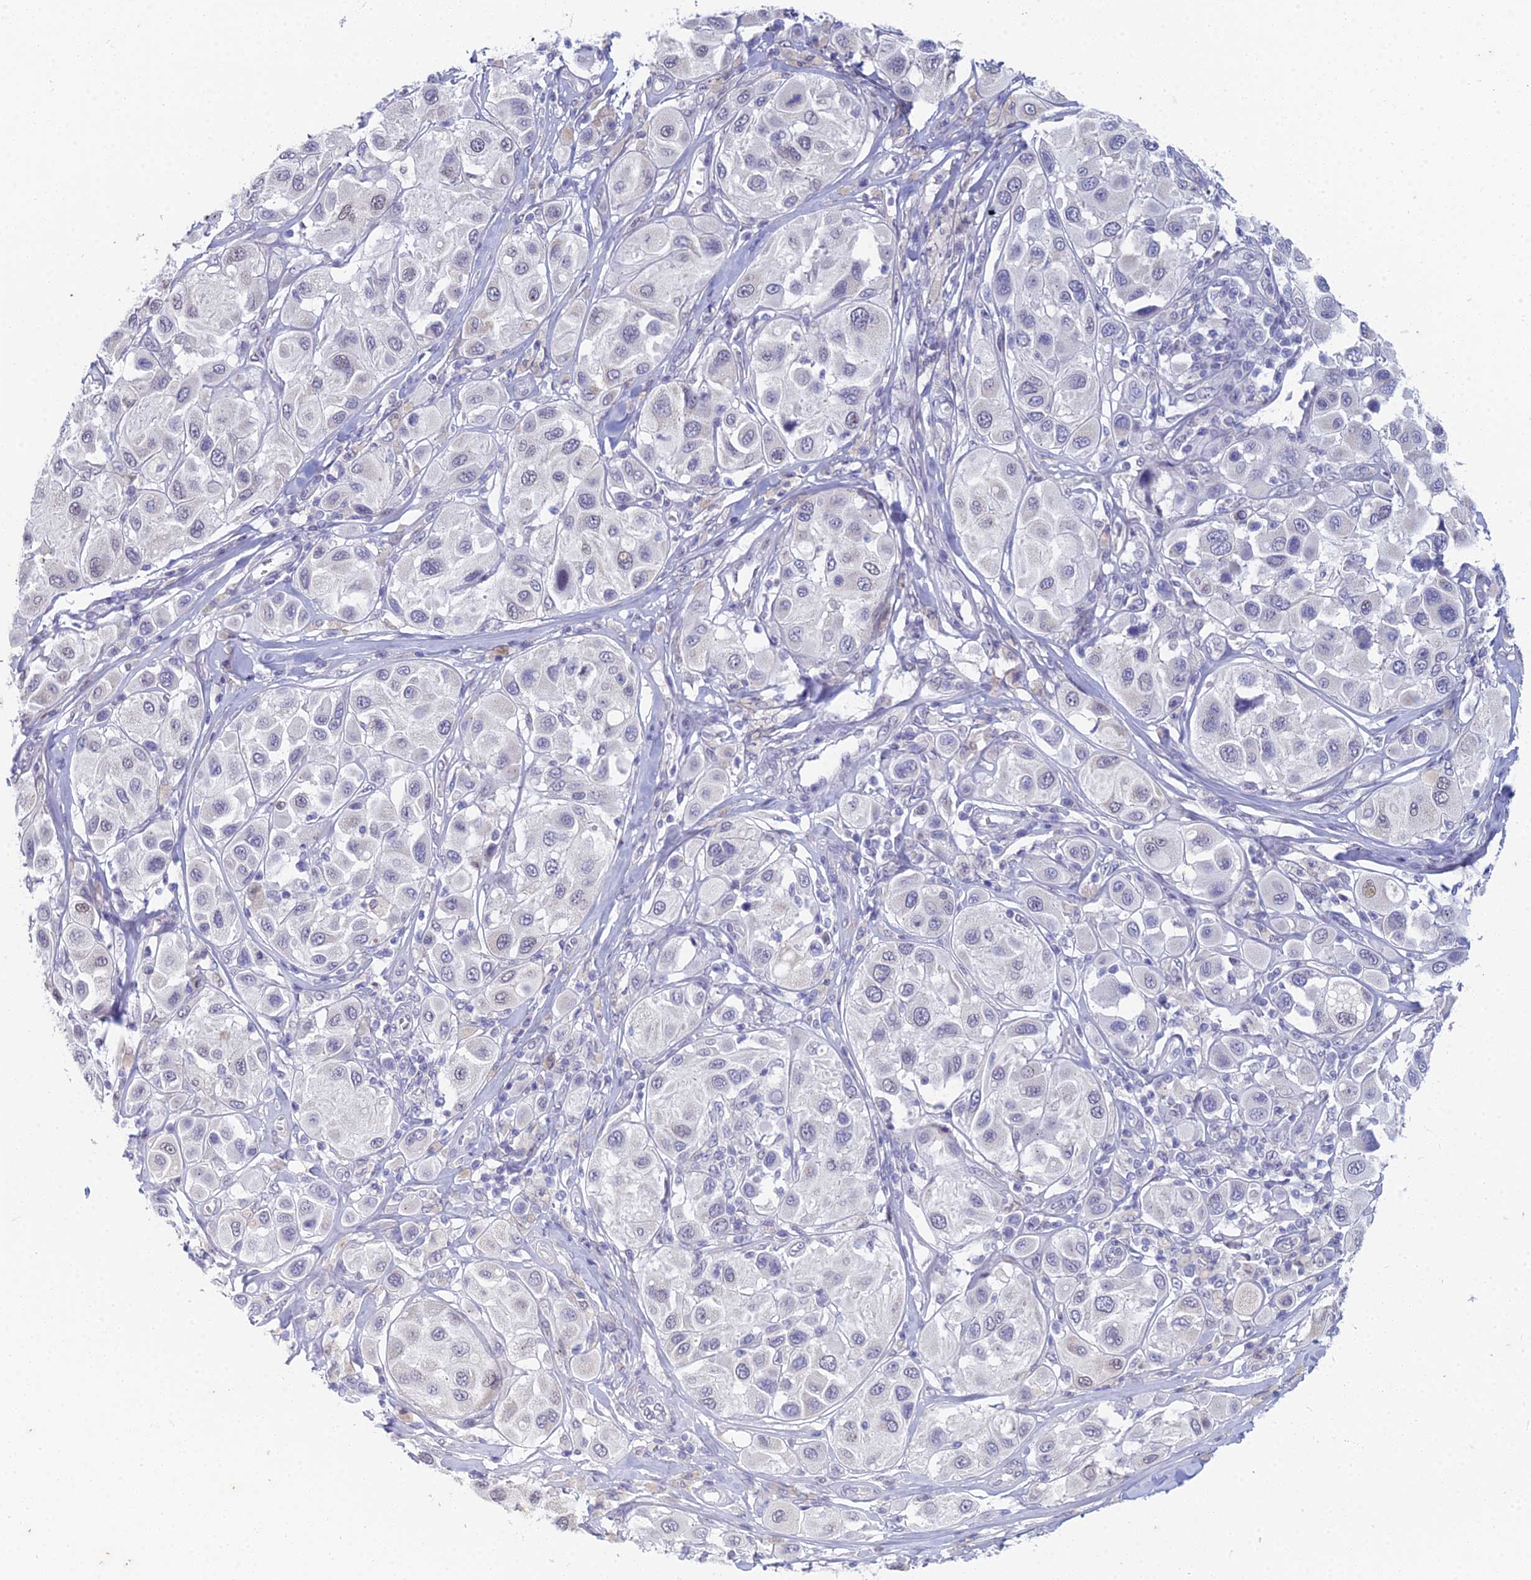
{"staining": {"intensity": "negative", "quantity": "none", "location": "none"}, "tissue": "melanoma", "cell_type": "Tumor cells", "image_type": "cancer", "snomed": [{"axis": "morphology", "description": "Malignant melanoma, Metastatic site"}, {"axis": "topography", "description": "Skin"}], "caption": "This is a micrograph of immunohistochemistry staining of melanoma, which shows no positivity in tumor cells.", "gene": "EEF2KMT", "patient": {"sex": "male", "age": 41}}